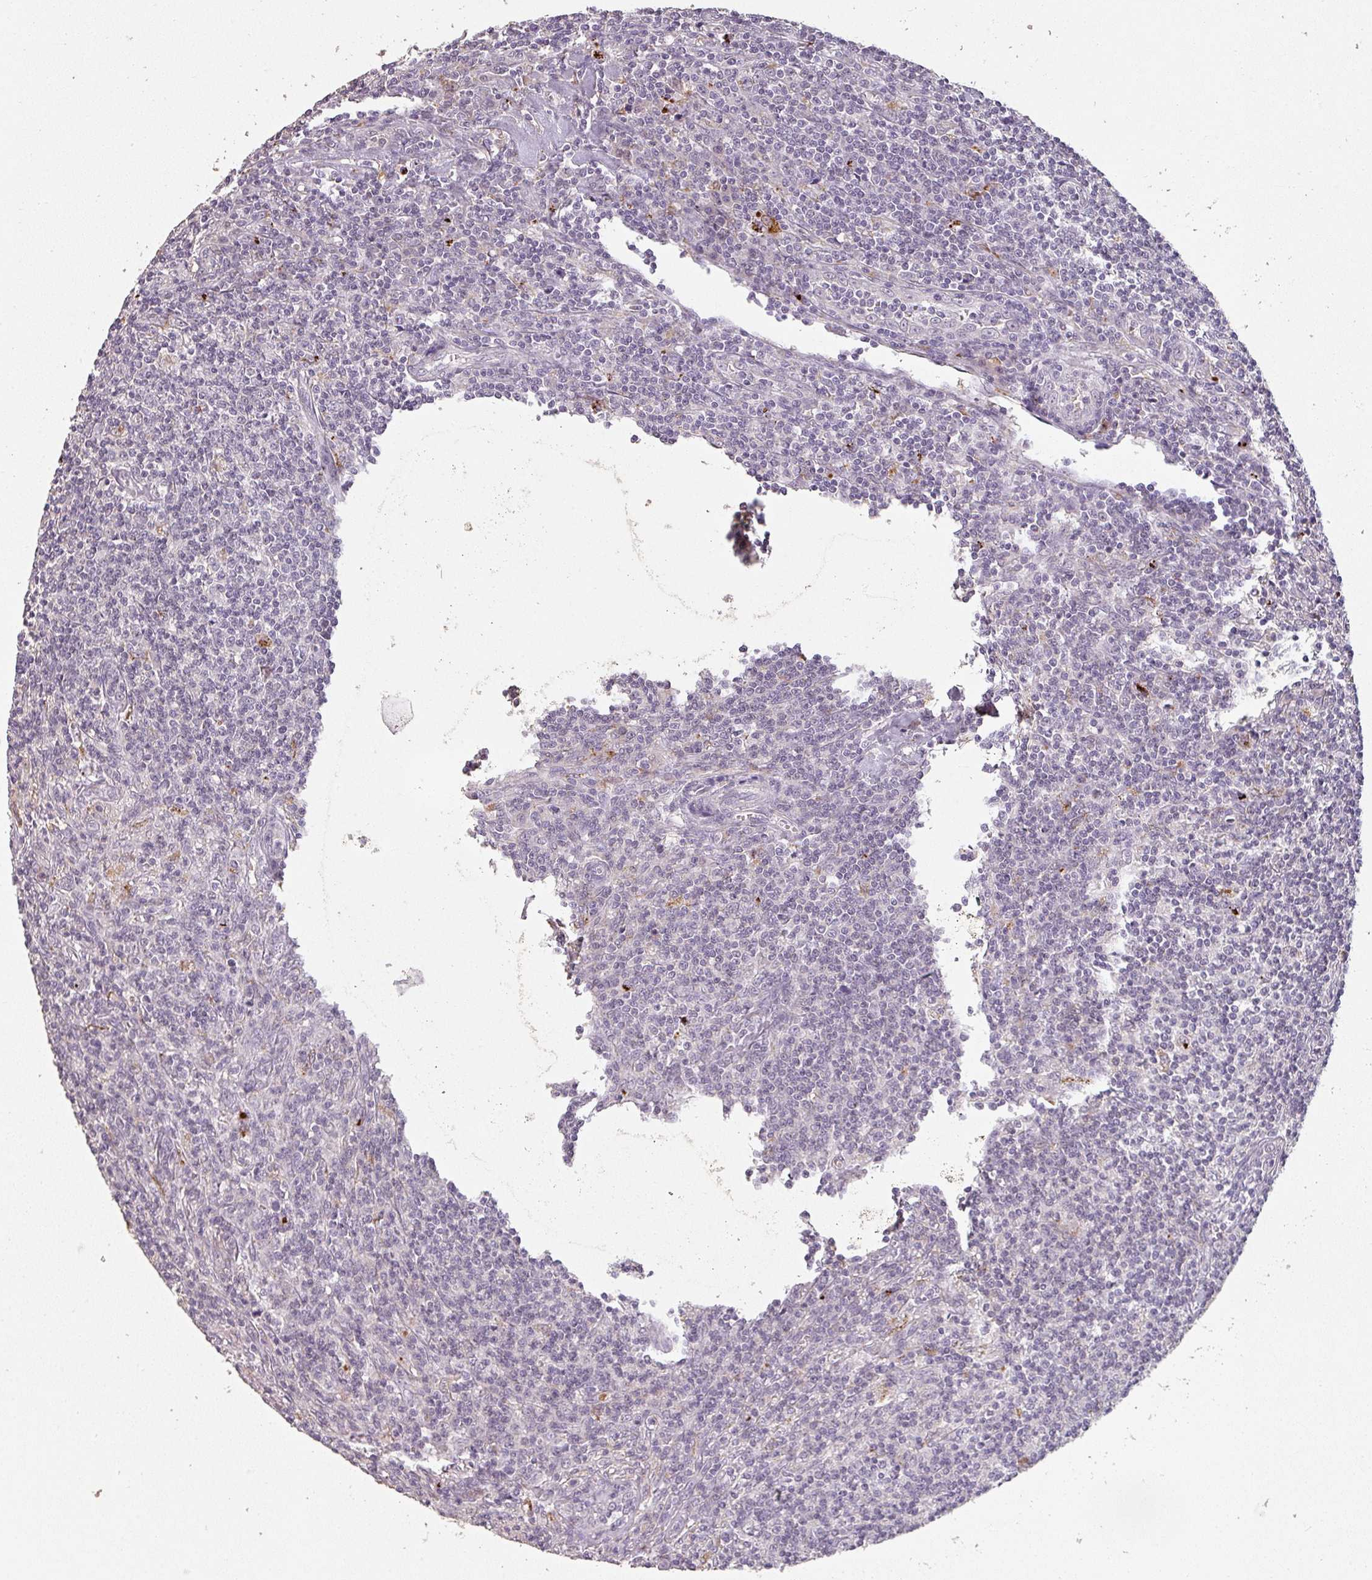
{"staining": {"intensity": "negative", "quantity": "none", "location": "none"}, "tissue": "lymphoma", "cell_type": "Tumor cells", "image_type": "cancer", "snomed": [{"axis": "morphology", "description": "Hodgkin's disease, NOS"}, {"axis": "topography", "description": "Lymph node"}], "caption": "There is no significant positivity in tumor cells of lymphoma.", "gene": "LYPLA1", "patient": {"sex": "male", "age": 83}}